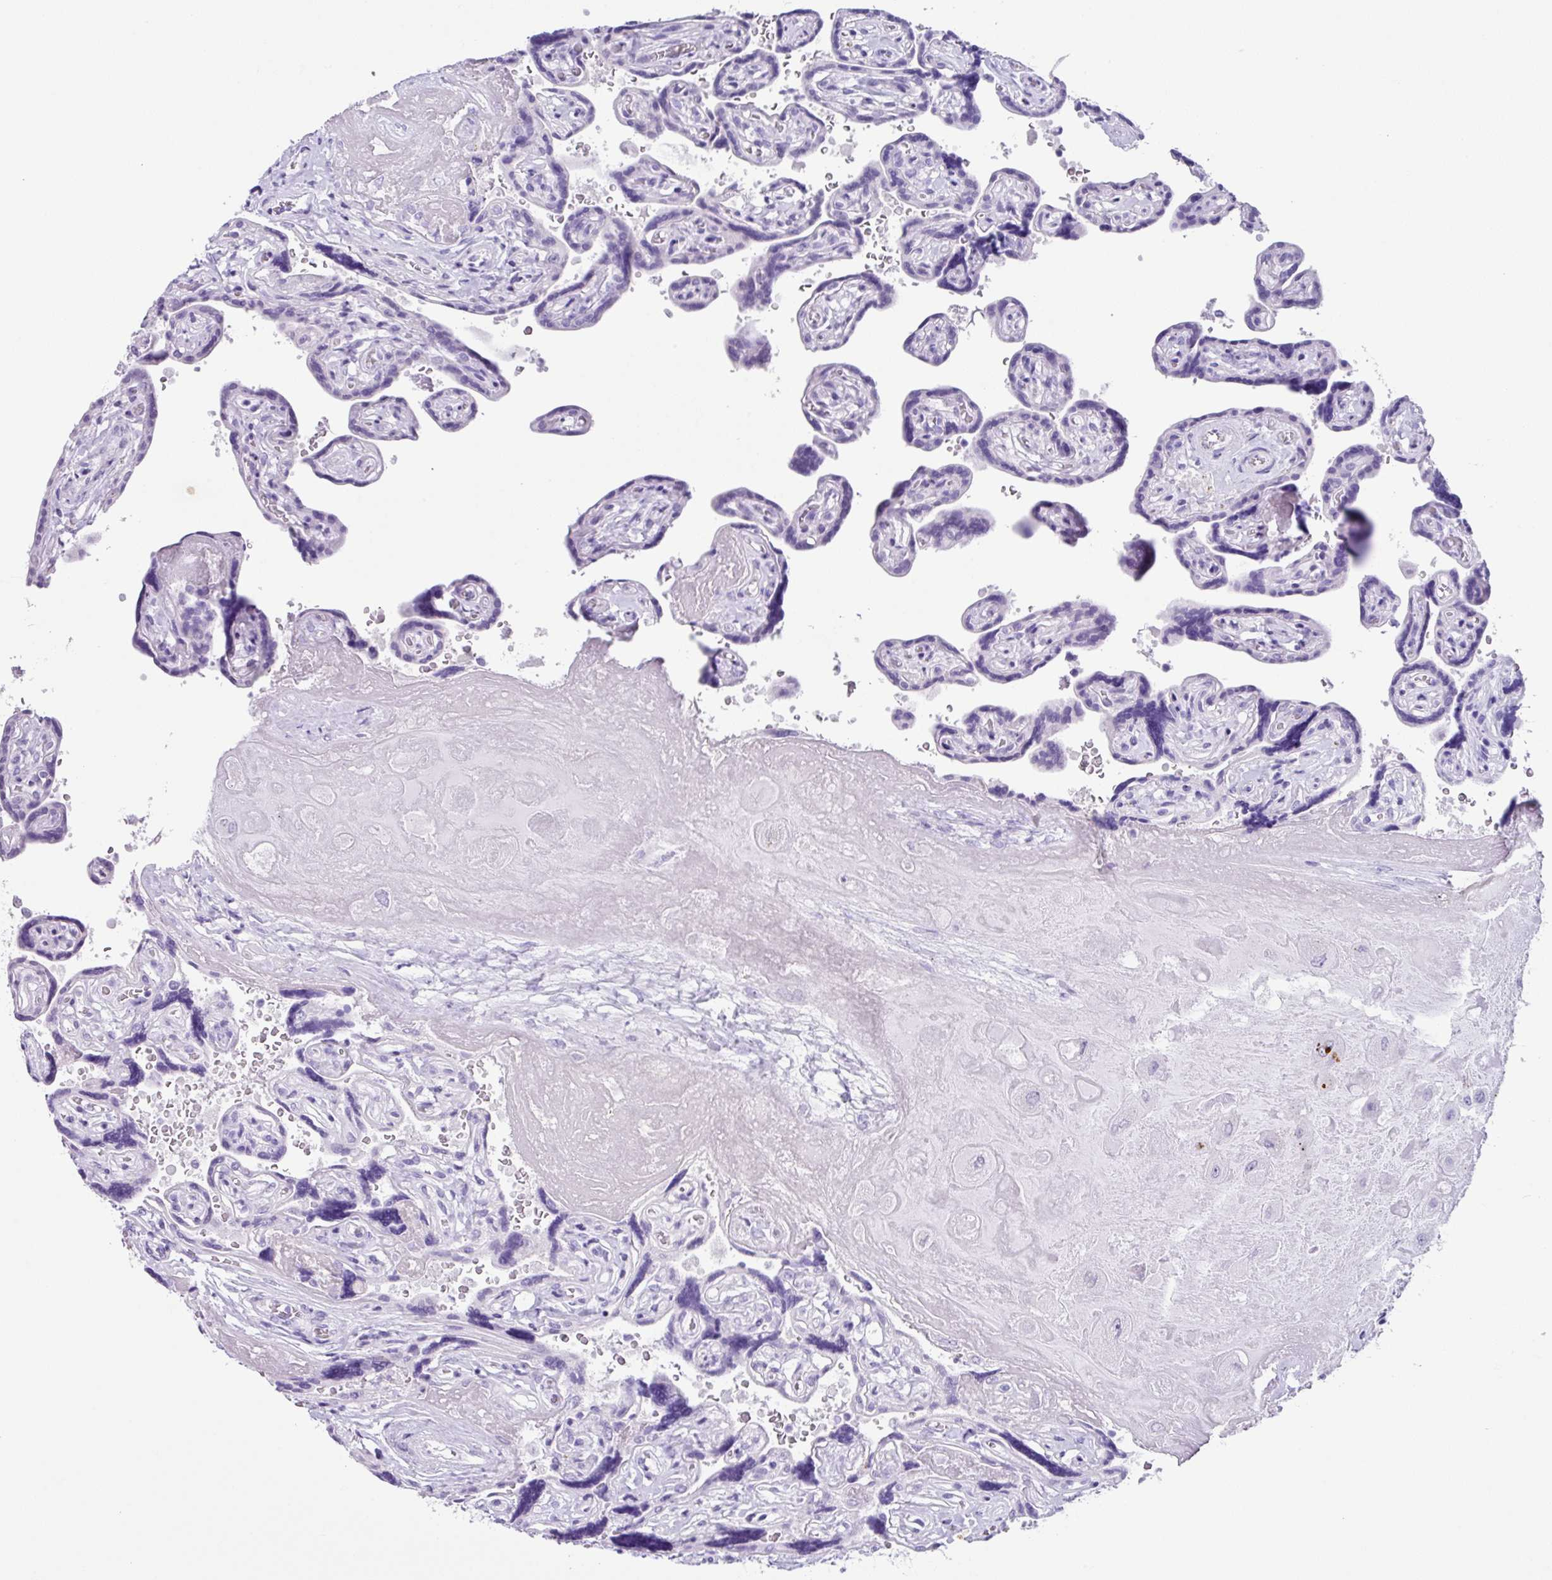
{"staining": {"intensity": "negative", "quantity": "none", "location": "none"}, "tissue": "placenta", "cell_type": "Decidual cells", "image_type": "normal", "snomed": [{"axis": "morphology", "description": "Normal tissue, NOS"}, {"axis": "topography", "description": "Placenta"}], "caption": "Protein analysis of unremarkable placenta demonstrates no significant positivity in decidual cells. (Immunohistochemistry, brightfield microscopy, high magnification).", "gene": "ZG16", "patient": {"sex": "female", "age": 32}}